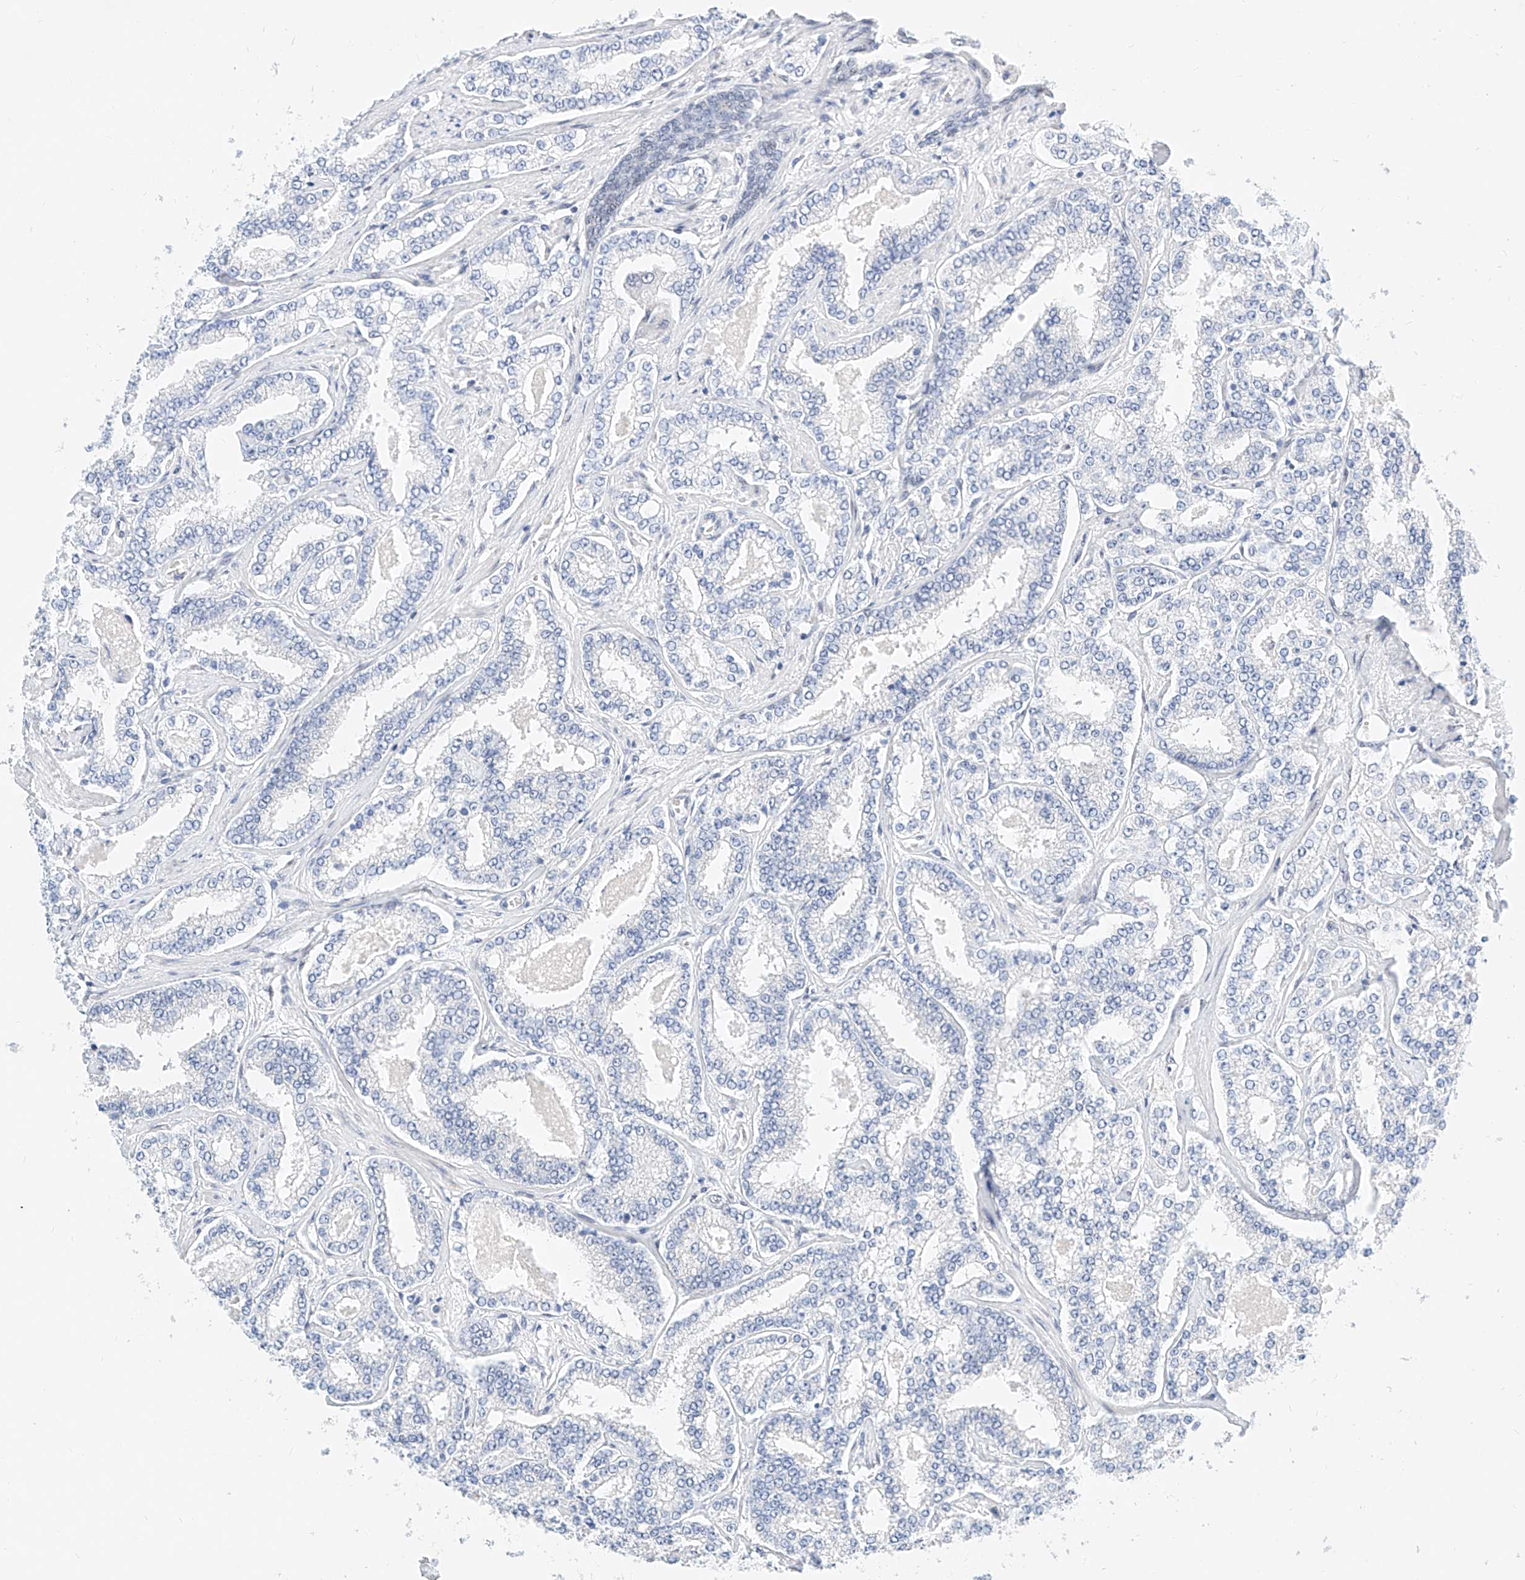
{"staining": {"intensity": "negative", "quantity": "none", "location": "none"}, "tissue": "prostate cancer", "cell_type": "Tumor cells", "image_type": "cancer", "snomed": [{"axis": "morphology", "description": "Normal tissue, NOS"}, {"axis": "morphology", "description": "Adenocarcinoma, High grade"}, {"axis": "topography", "description": "Prostate"}], "caption": "There is no significant staining in tumor cells of adenocarcinoma (high-grade) (prostate).", "gene": "KCNJ1", "patient": {"sex": "male", "age": 83}}